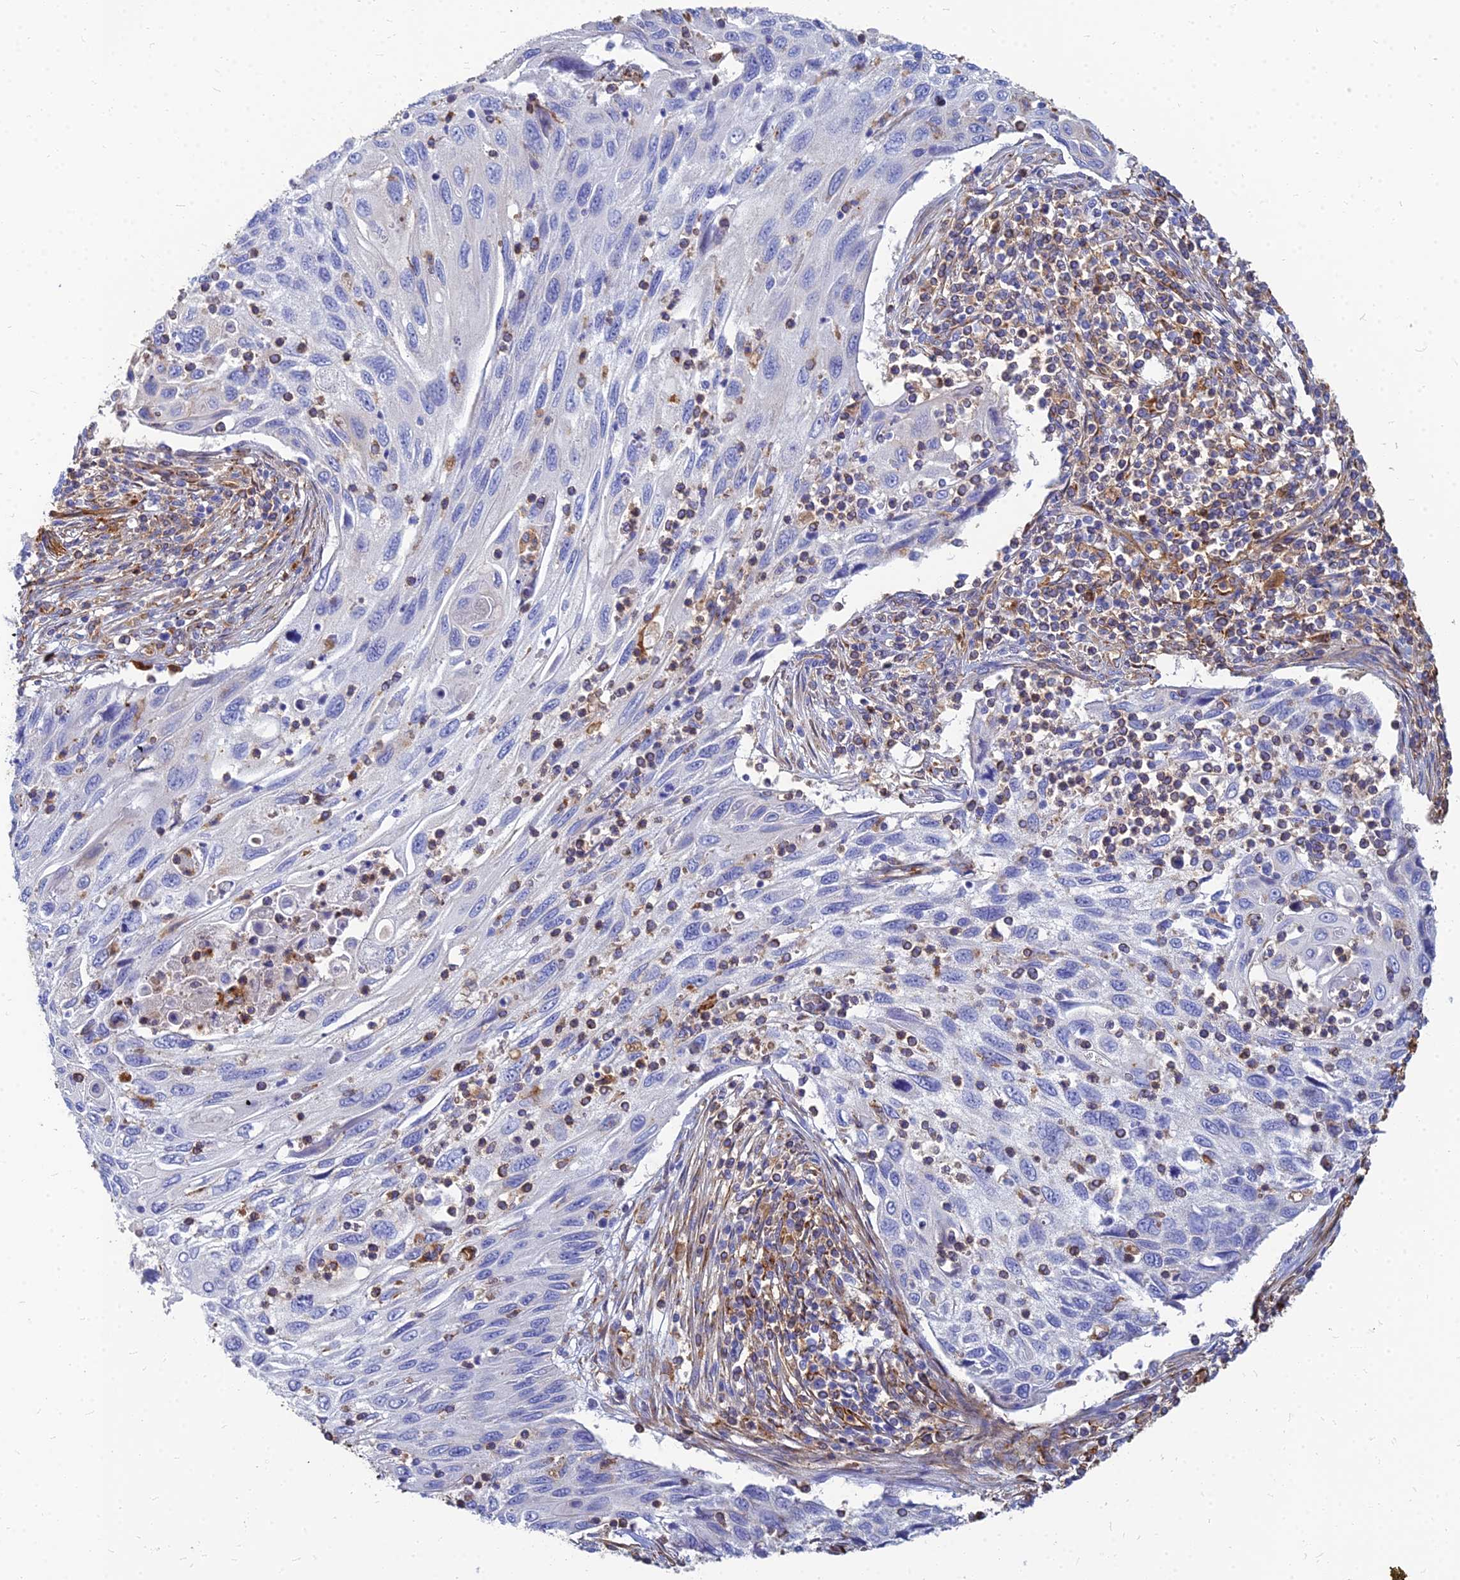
{"staining": {"intensity": "negative", "quantity": "none", "location": "none"}, "tissue": "cervical cancer", "cell_type": "Tumor cells", "image_type": "cancer", "snomed": [{"axis": "morphology", "description": "Squamous cell carcinoma, NOS"}, {"axis": "topography", "description": "Cervix"}], "caption": "Immunohistochemical staining of human cervical cancer (squamous cell carcinoma) demonstrates no significant staining in tumor cells.", "gene": "VAT1", "patient": {"sex": "female", "age": 70}}